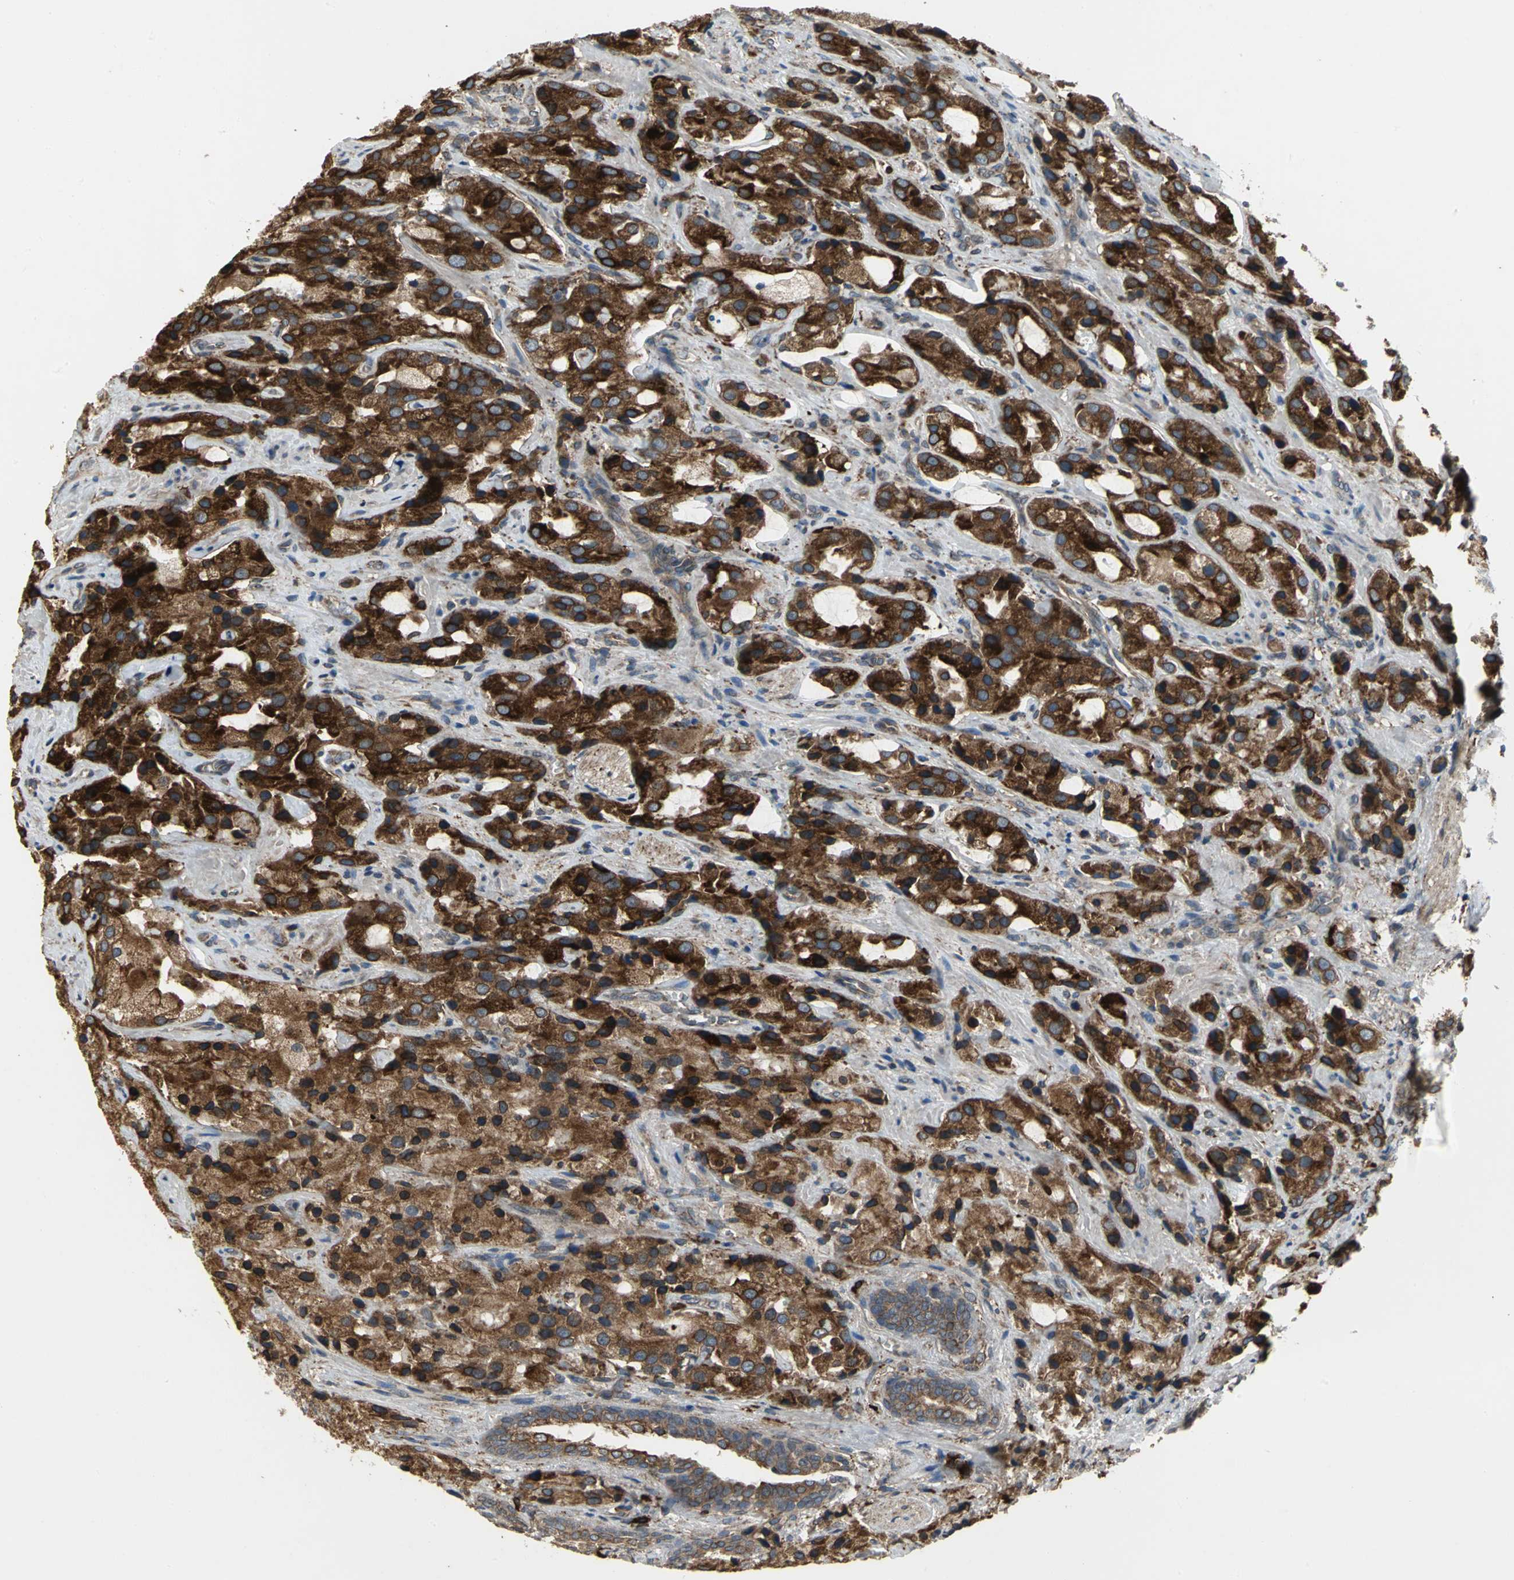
{"staining": {"intensity": "strong", "quantity": "25%-75%", "location": "cytoplasmic/membranous"}, "tissue": "prostate cancer", "cell_type": "Tumor cells", "image_type": "cancer", "snomed": [{"axis": "morphology", "description": "Adenocarcinoma, High grade"}, {"axis": "topography", "description": "Prostate"}], "caption": "Brown immunohistochemical staining in prostate cancer displays strong cytoplasmic/membranous expression in about 25%-75% of tumor cells.", "gene": "SYVN1", "patient": {"sex": "male", "age": 70}}